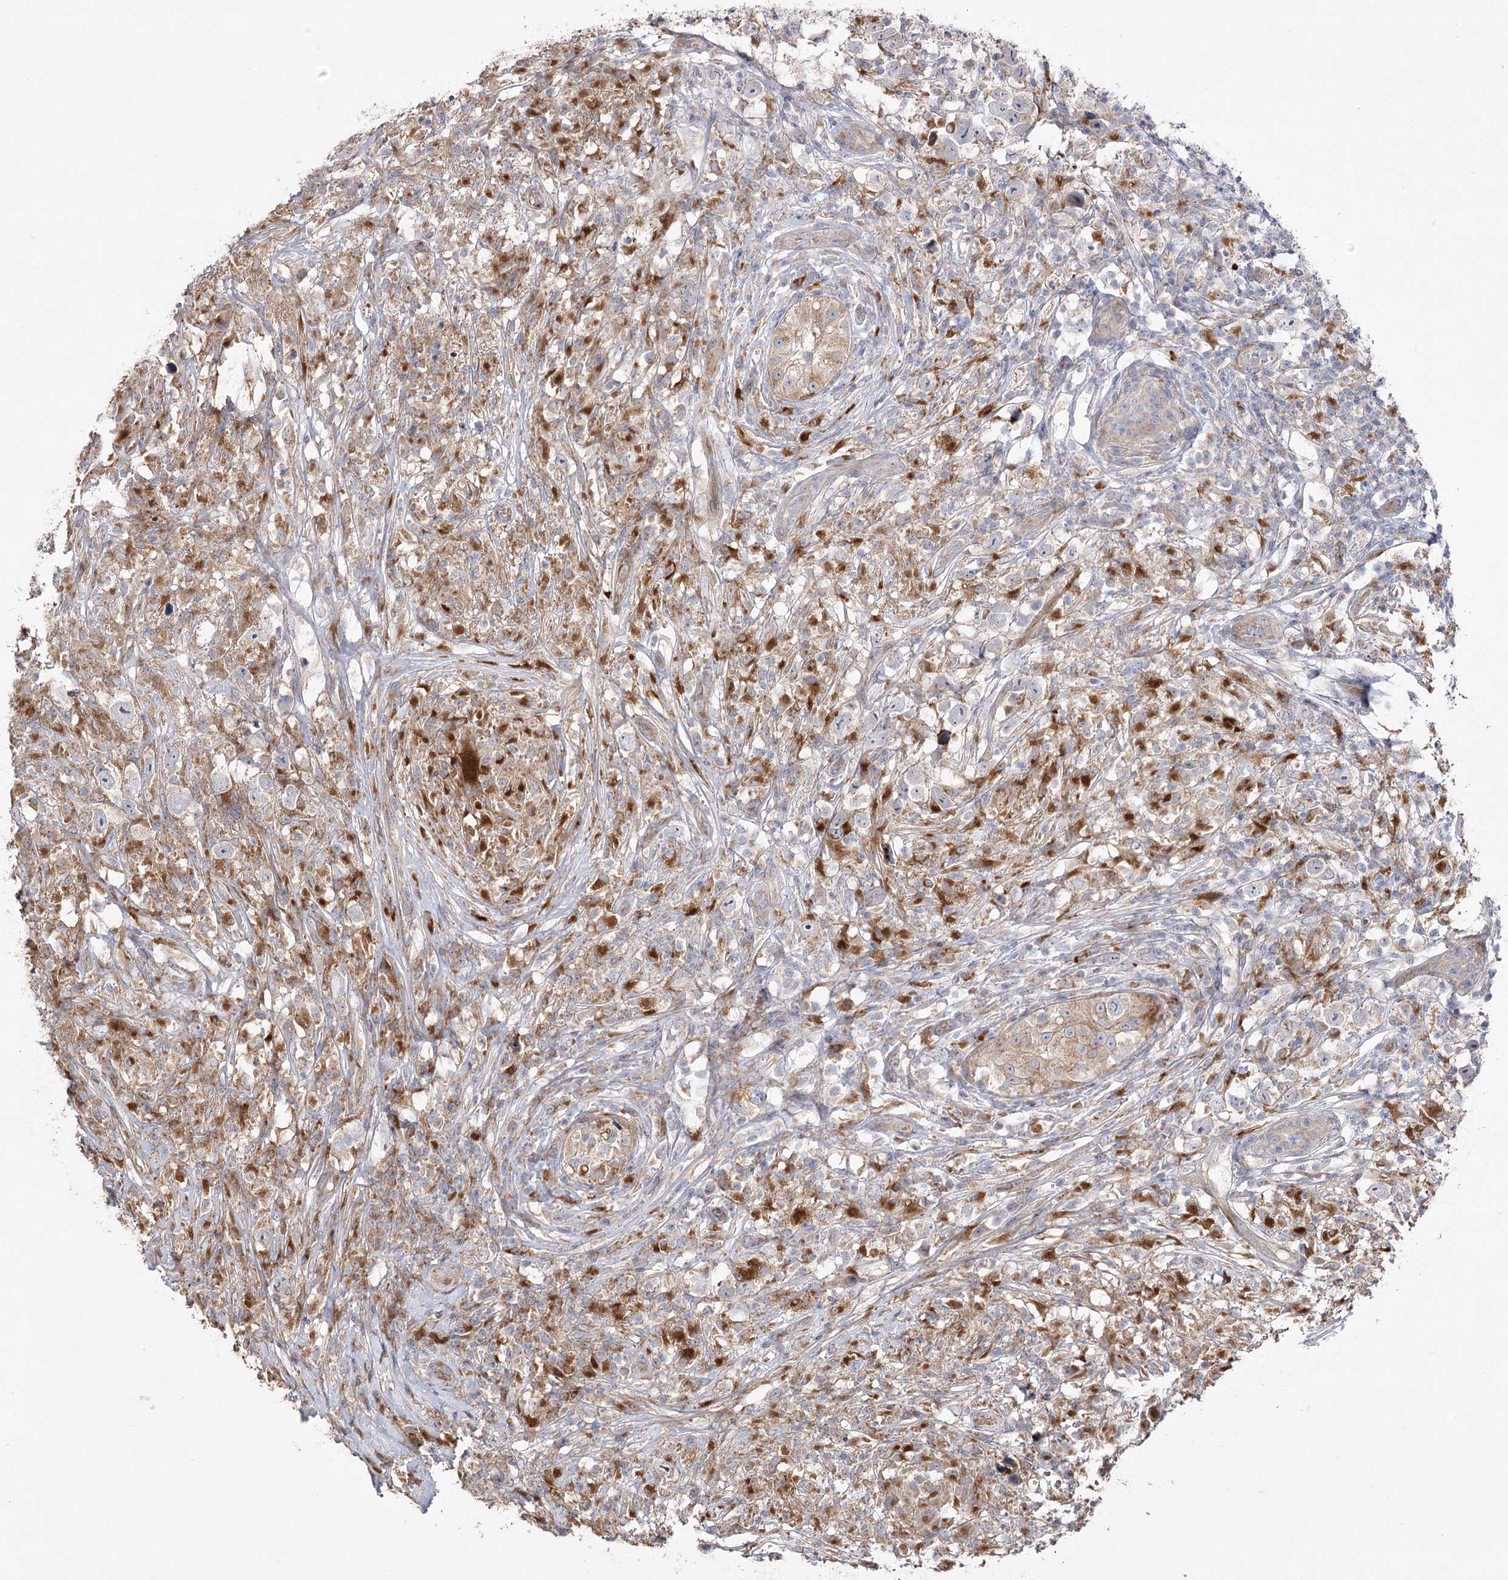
{"staining": {"intensity": "moderate", "quantity": "25%-75%", "location": "cytoplasmic/membranous"}, "tissue": "testis cancer", "cell_type": "Tumor cells", "image_type": "cancer", "snomed": [{"axis": "morphology", "description": "Seminoma, NOS"}, {"axis": "topography", "description": "Testis"}], "caption": "Moderate cytoplasmic/membranous protein staining is present in approximately 25%-75% of tumor cells in testis seminoma. The protein of interest is stained brown, and the nuclei are stained in blue (DAB IHC with brightfield microscopy, high magnification).", "gene": "OBSL1", "patient": {"sex": "male", "age": 49}}